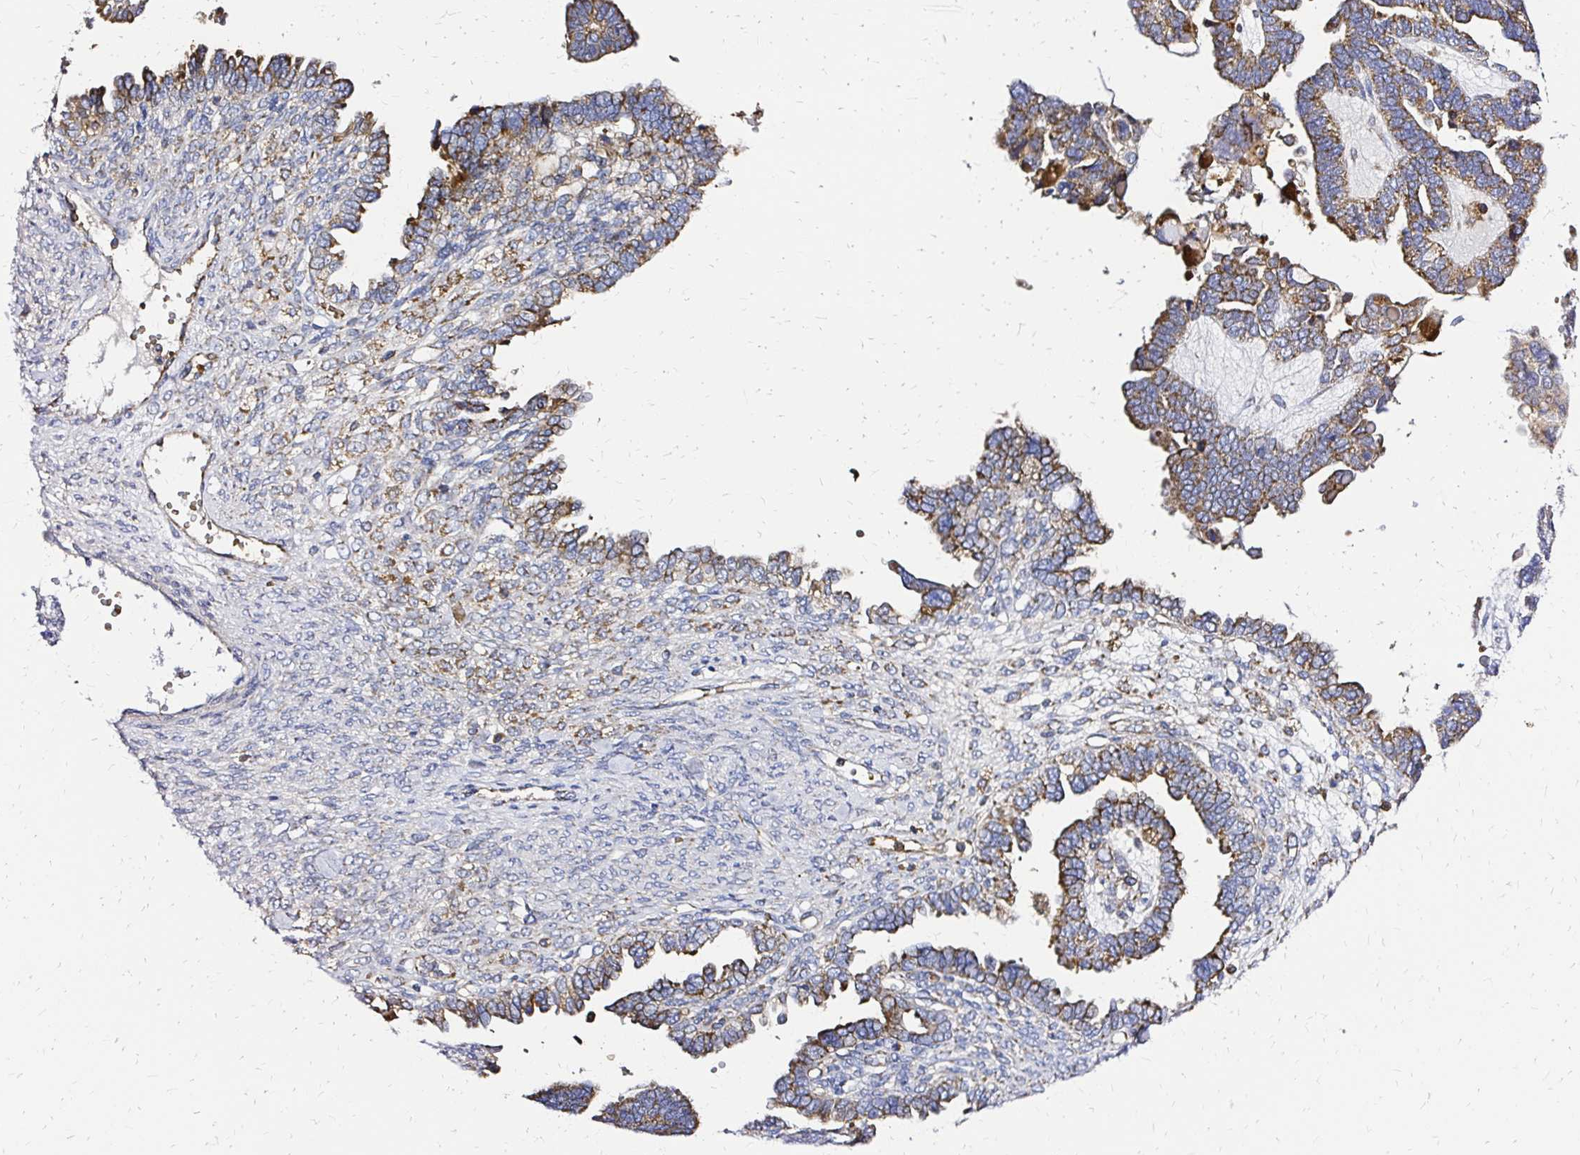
{"staining": {"intensity": "moderate", "quantity": ">75%", "location": "cytoplasmic/membranous"}, "tissue": "ovarian cancer", "cell_type": "Tumor cells", "image_type": "cancer", "snomed": [{"axis": "morphology", "description": "Cystadenocarcinoma, serous, NOS"}, {"axis": "topography", "description": "Ovary"}], "caption": "The histopathology image exhibits staining of ovarian cancer (serous cystadenocarcinoma), revealing moderate cytoplasmic/membranous protein expression (brown color) within tumor cells.", "gene": "MRPL13", "patient": {"sex": "female", "age": 51}}